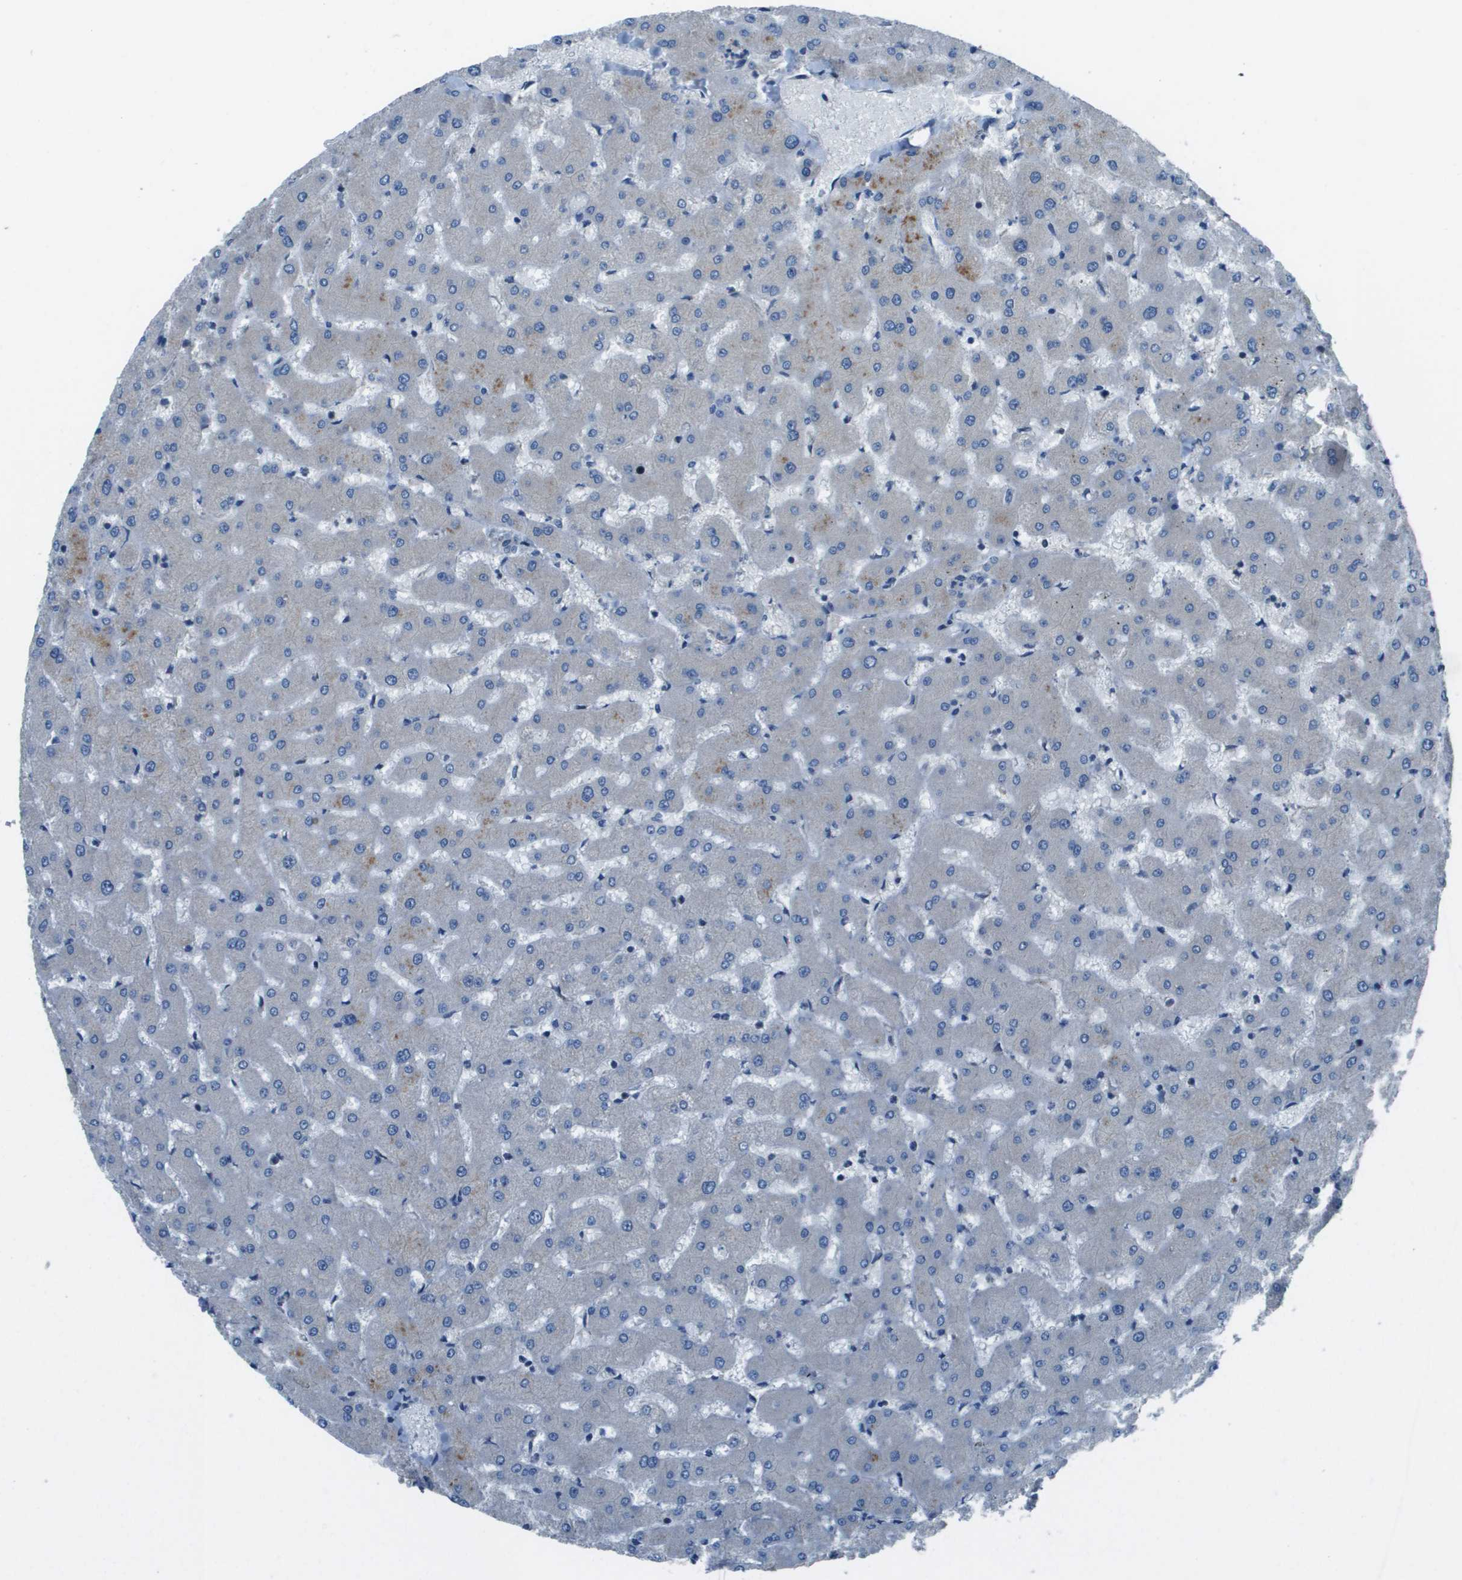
{"staining": {"intensity": "negative", "quantity": "none", "location": "none"}, "tissue": "liver", "cell_type": "Cholangiocytes", "image_type": "normal", "snomed": [{"axis": "morphology", "description": "Normal tissue, NOS"}, {"axis": "topography", "description": "Liver"}], "caption": "Immunohistochemistry of unremarkable human liver demonstrates no staining in cholangiocytes.", "gene": "ARFGAP2", "patient": {"sex": "female", "age": 63}}